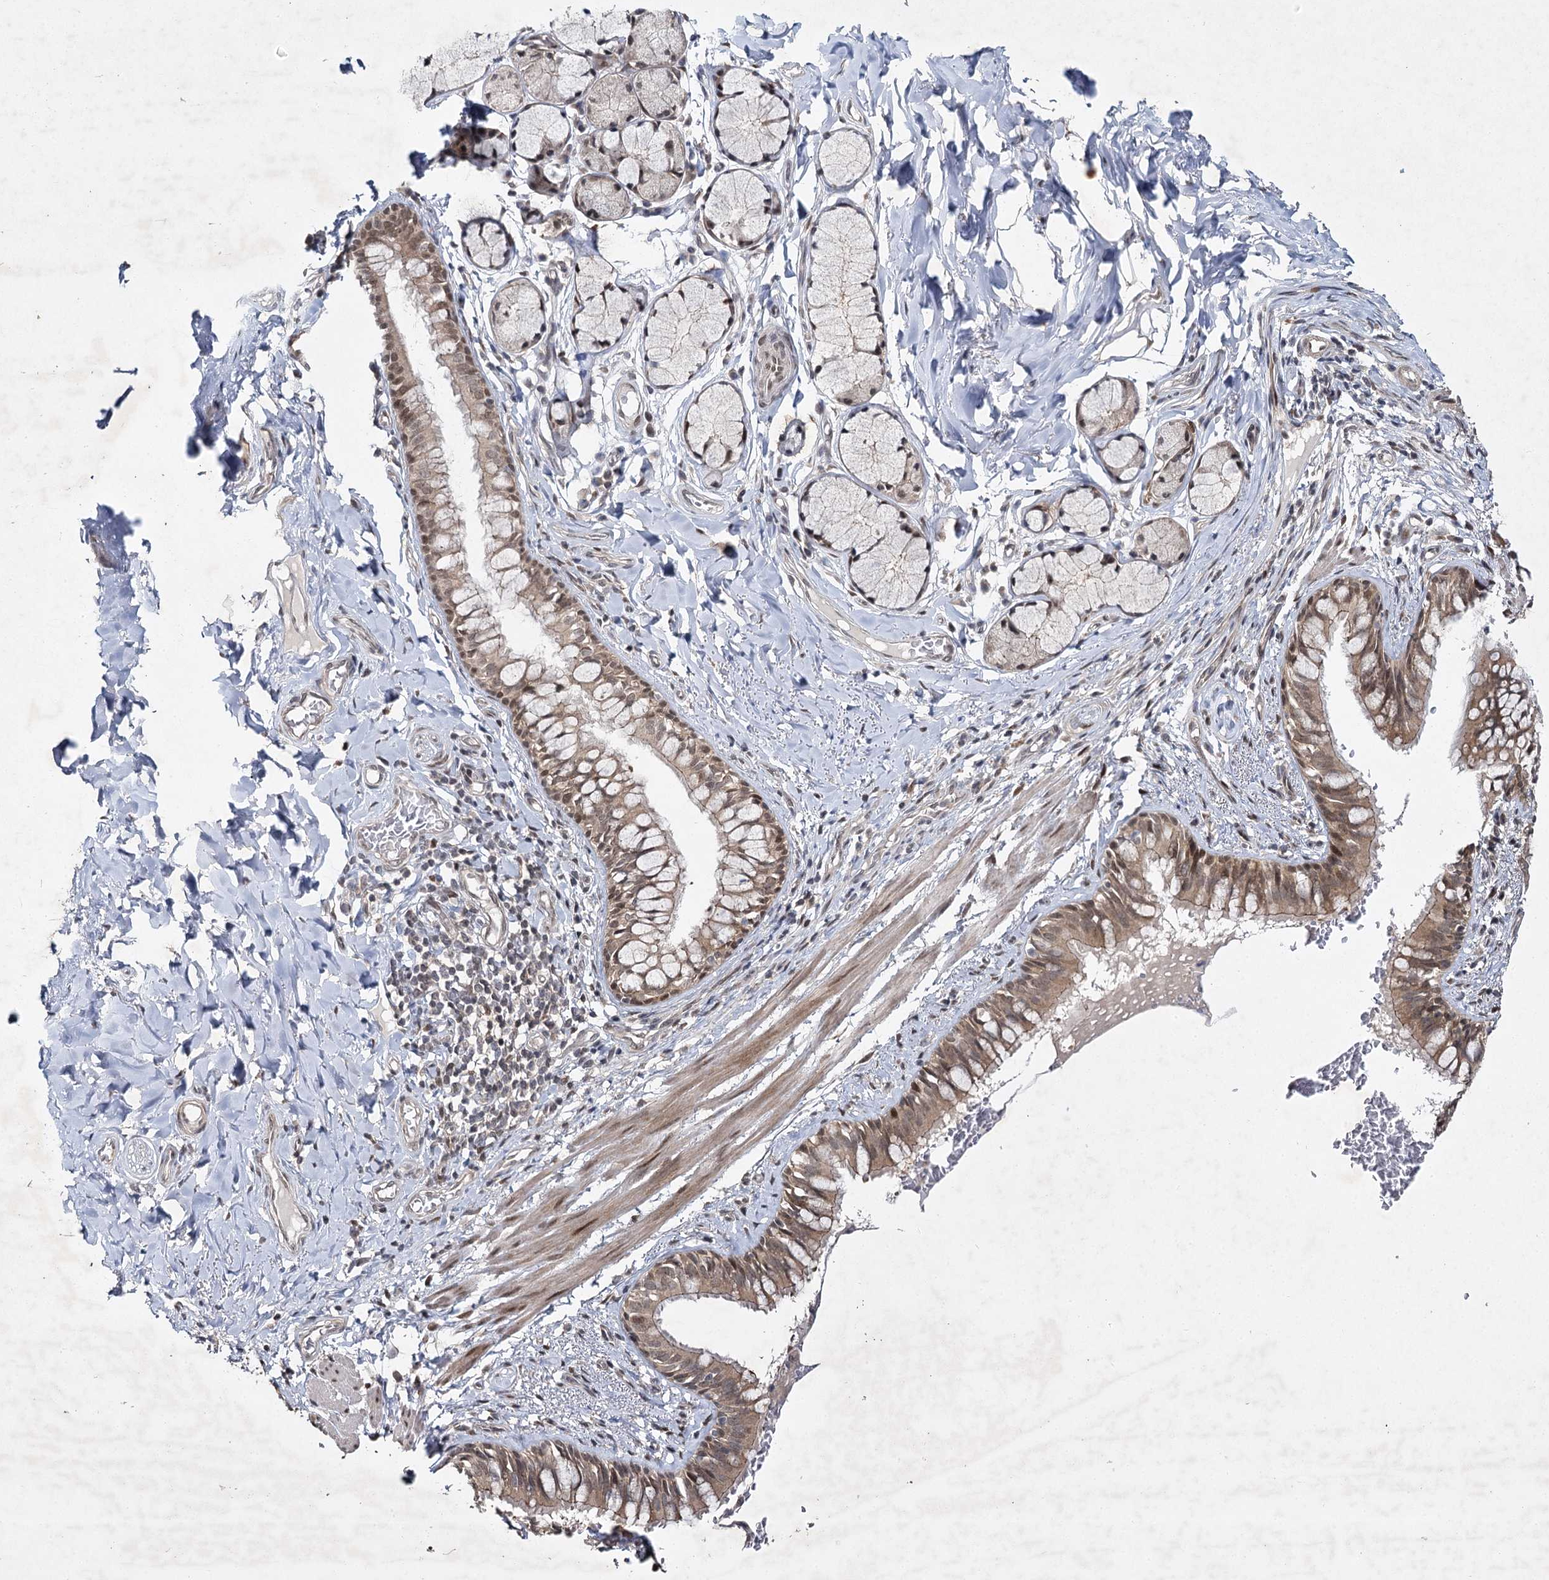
{"staining": {"intensity": "moderate", "quantity": ">75%", "location": "cytoplasmic/membranous,nuclear"}, "tissue": "bronchus", "cell_type": "Respiratory epithelial cells", "image_type": "normal", "snomed": [{"axis": "morphology", "description": "Normal tissue, NOS"}, {"axis": "topography", "description": "Cartilage tissue"}, {"axis": "topography", "description": "Bronchus"}], "caption": "Immunohistochemistry (IHC) (DAB (3,3'-diaminobenzidine)) staining of unremarkable bronchus displays moderate cytoplasmic/membranous,nuclear protein expression in about >75% of respiratory epithelial cells.", "gene": "DCUN1D4", "patient": {"sex": "female", "age": 36}}